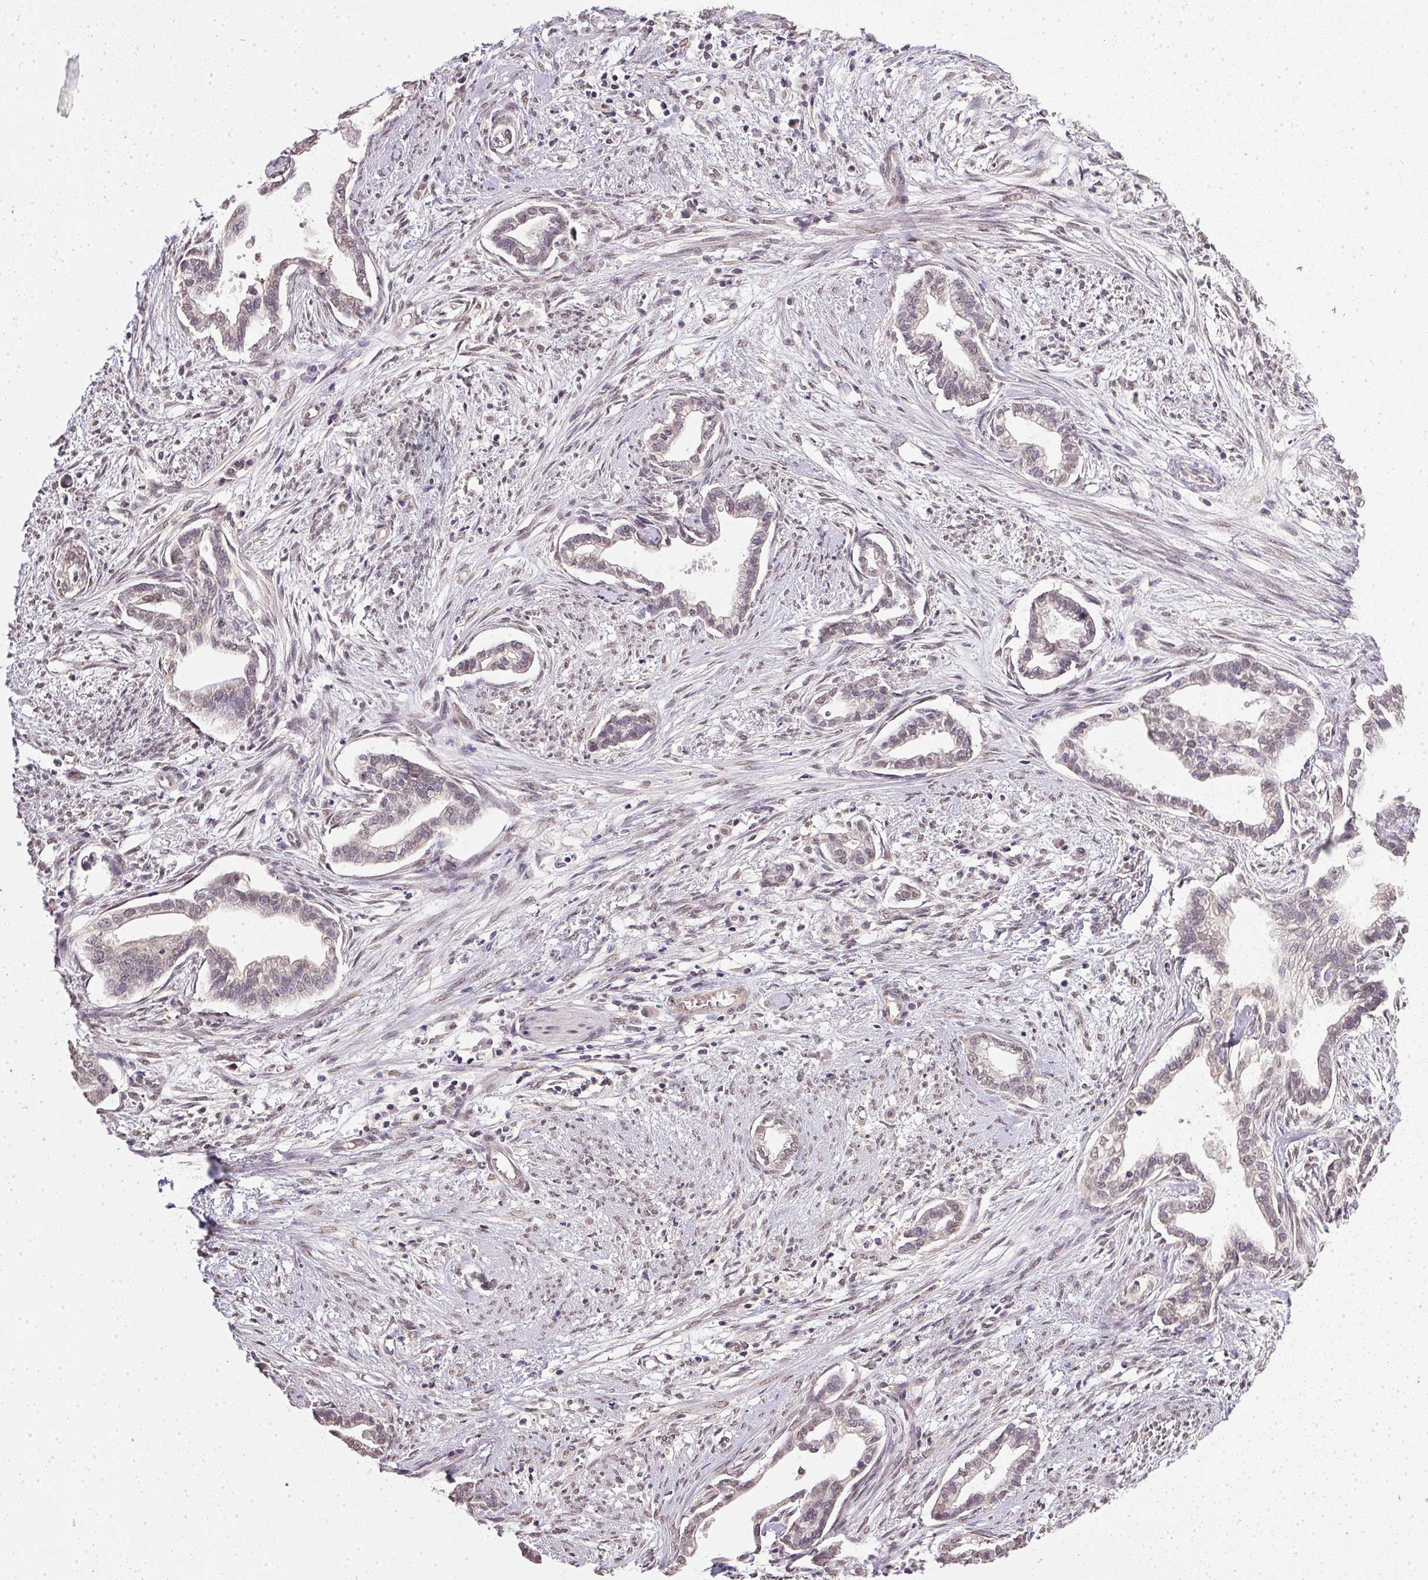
{"staining": {"intensity": "negative", "quantity": "none", "location": "none"}, "tissue": "cervical cancer", "cell_type": "Tumor cells", "image_type": "cancer", "snomed": [{"axis": "morphology", "description": "Adenocarcinoma, NOS"}, {"axis": "topography", "description": "Cervix"}], "caption": "Immunohistochemical staining of human adenocarcinoma (cervical) exhibits no significant positivity in tumor cells.", "gene": "PPP4R4", "patient": {"sex": "female", "age": 62}}